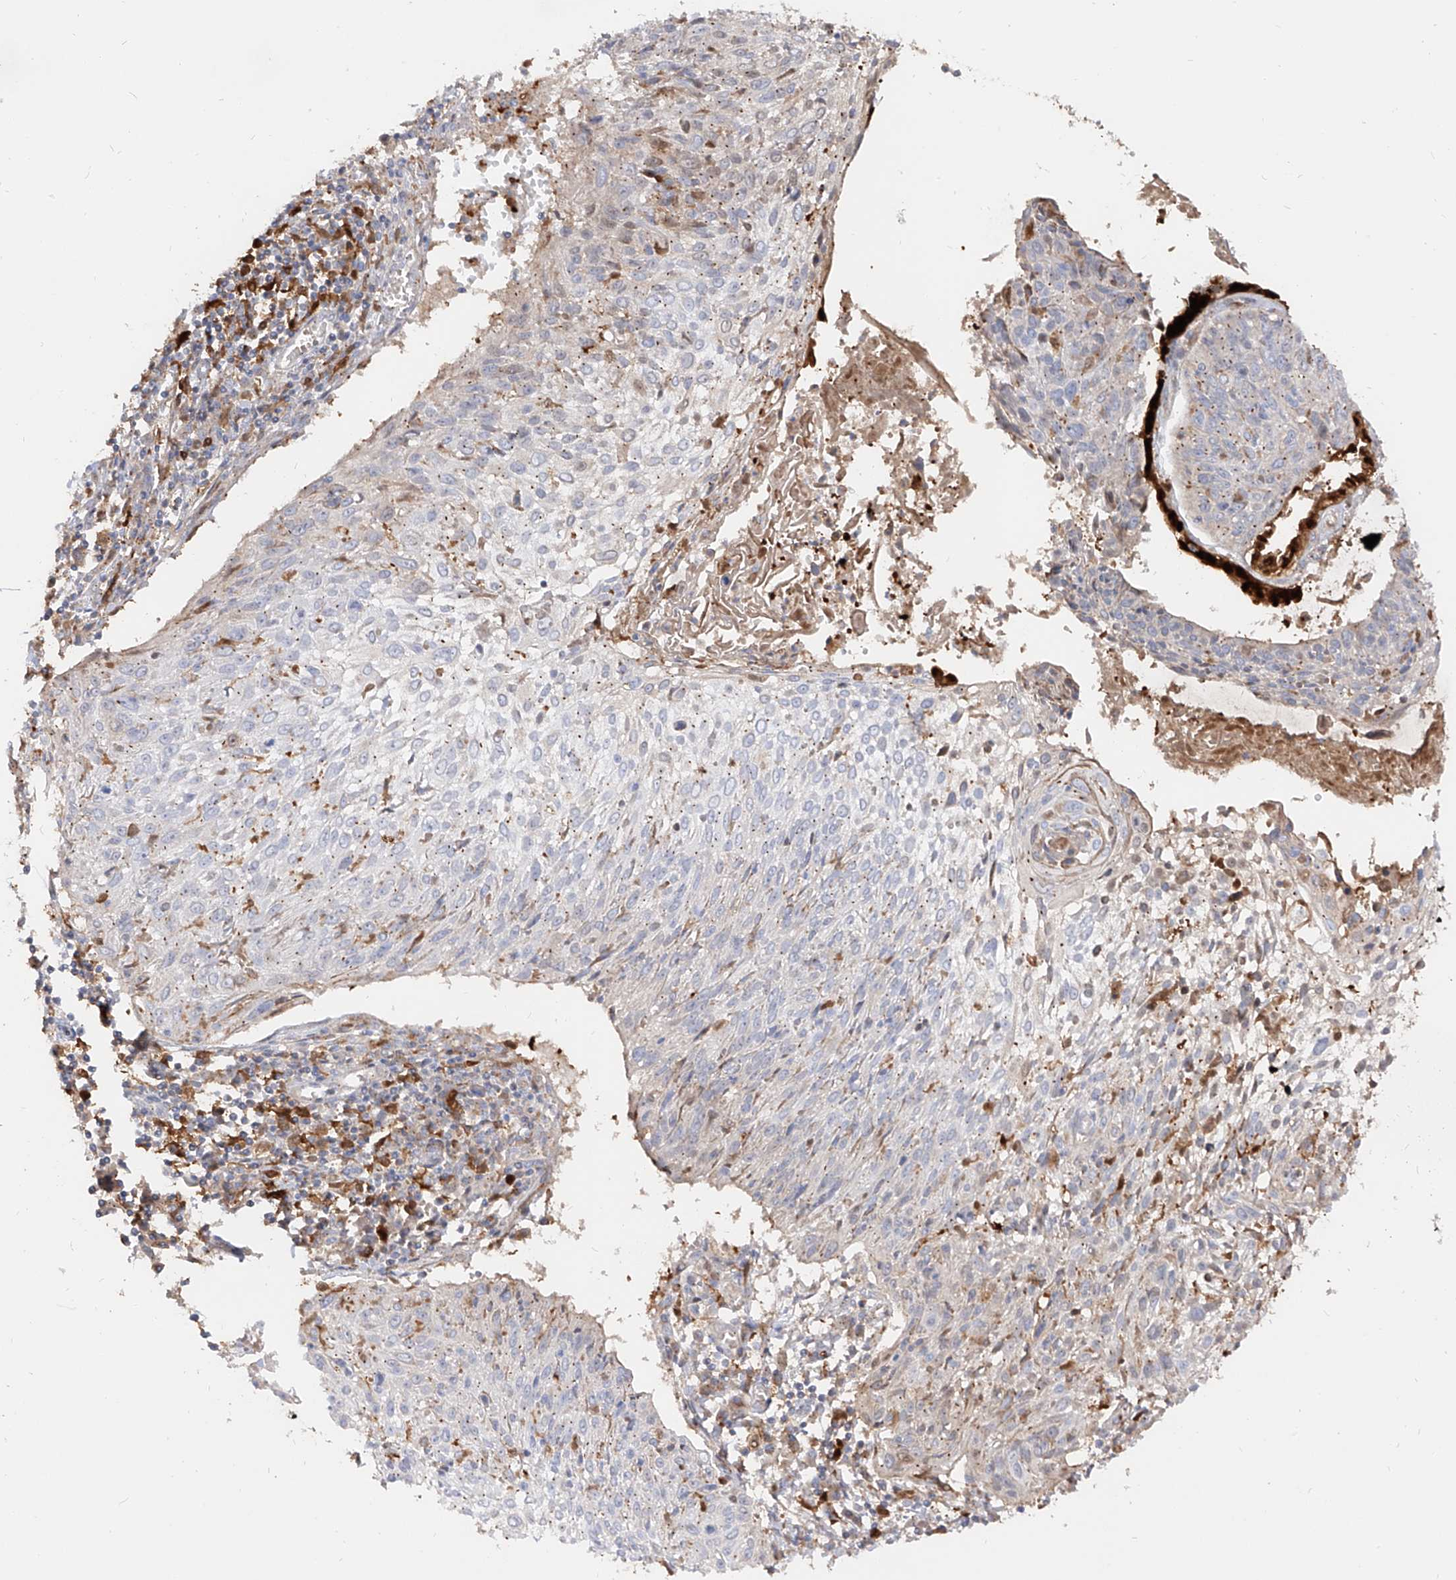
{"staining": {"intensity": "weak", "quantity": "<25%", "location": "cytoplasmic/membranous"}, "tissue": "cervical cancer", "cell_type": "Tumor cells", "image_type": "cancer", "snomed": [{"axis": "morphology", "description": "Squamous cell carcinoma, NOS"}, {"axis": "topography", "description": "Cervix"}], "caption": "Immunohistochemical staining of human cervical squamous cell carcinoma demonstrates no significant expression in tumor cells. (DAB IHC visualized using brightfield microscopy, high magnification).", "gene": "KYNU", "patient": {"sex": "female", "age": 51}}